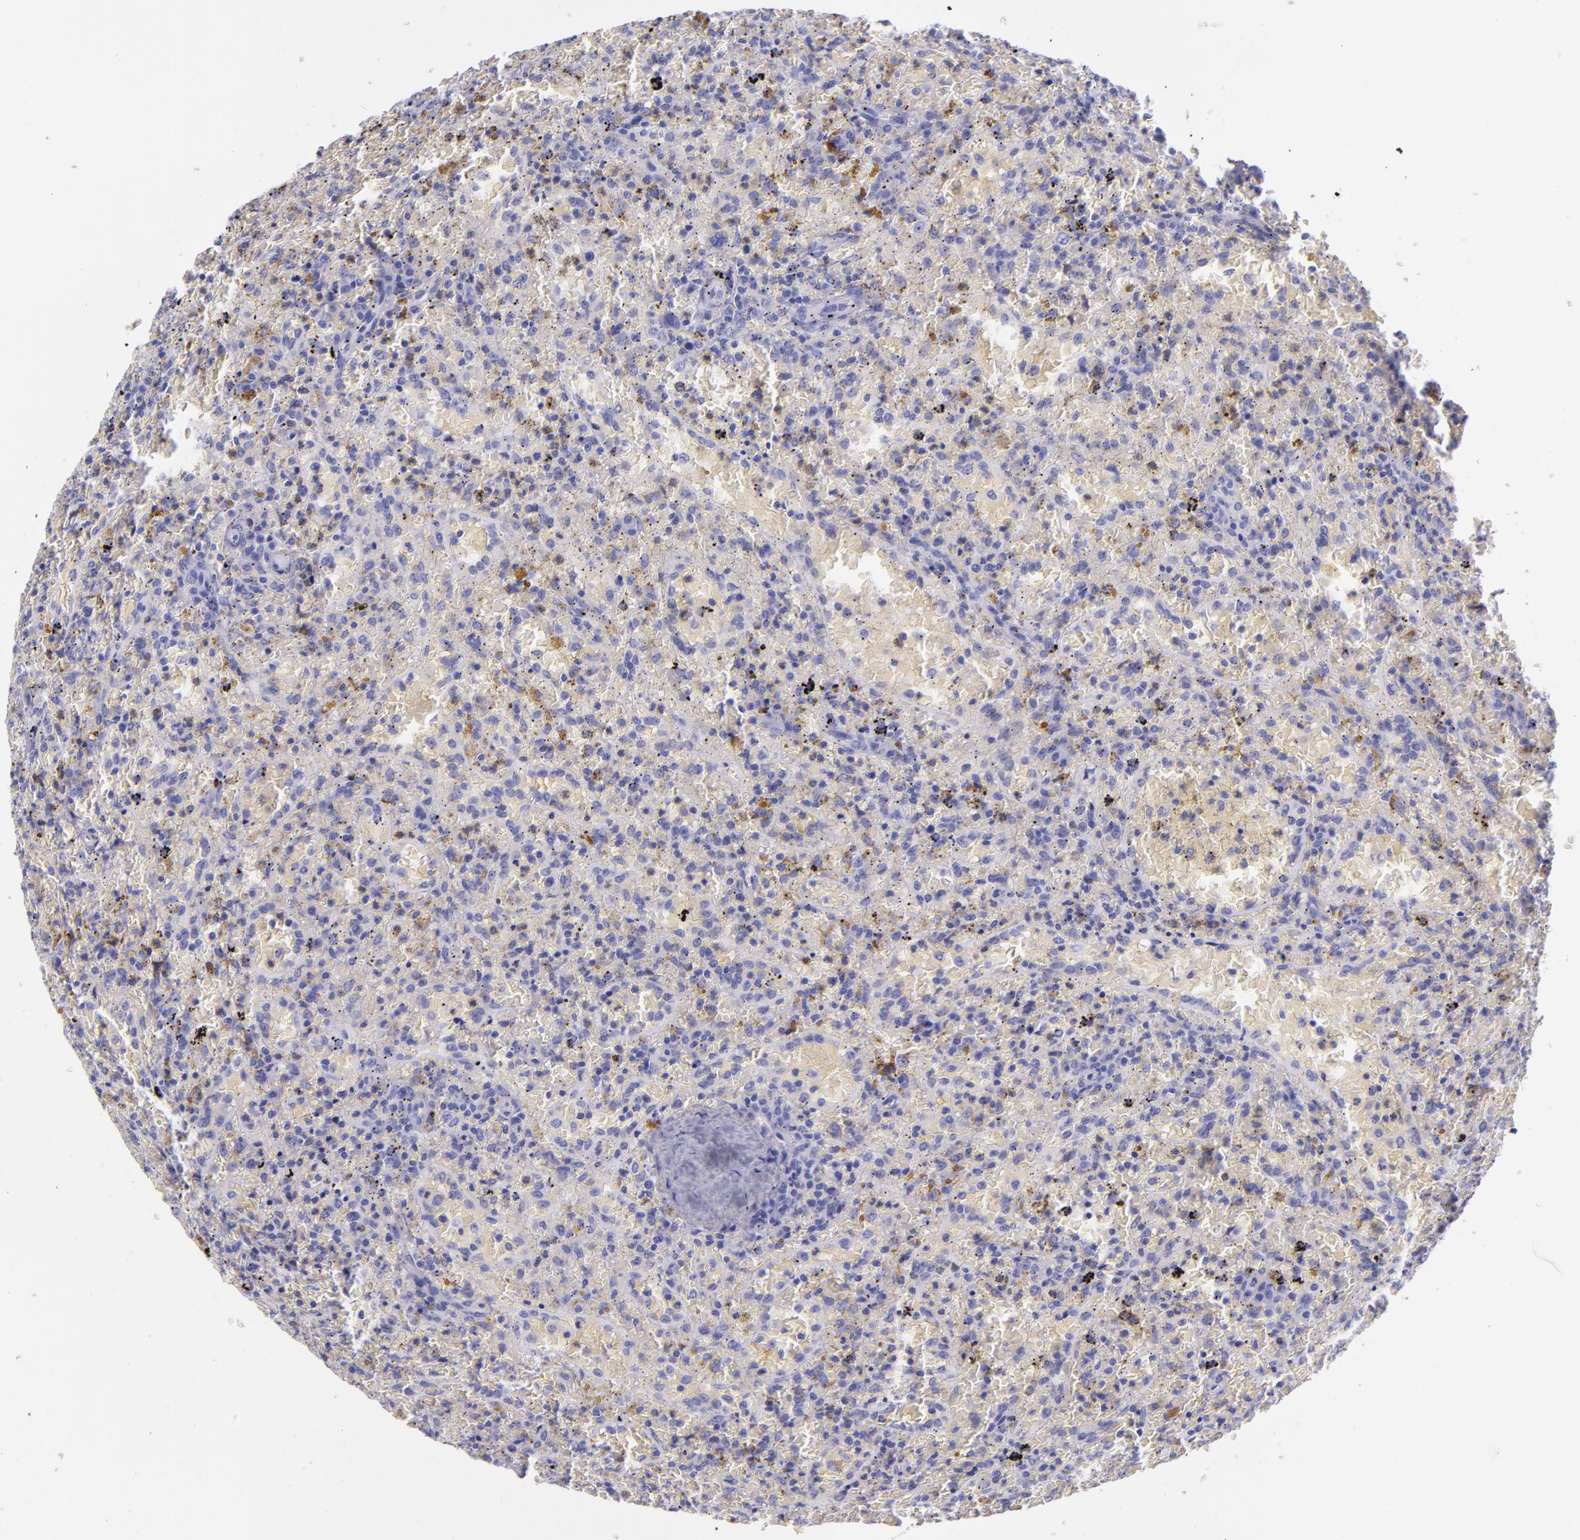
{"staining": {"intensity": "negative", "quantity": "none", "location": "none"}, "tissue": "lymphoma", "cell_type": "Tumor cells", "image_type": "cancer", "snomed": [{"axis": "morphology", "description": "Malignant lymphoma, non-Hodgkin's type, High grade"}, {"axis": "topography", "description": "Spleen"}, {"axis": "topography", "description": "Lymph node"}], "caption": "DAB (3,3'-diaminobenzidine) immunohistochemical staining of human lymphoma shows no significant staining in tumor cells. Brightfield microscopy of immunohistochemistry (IHC) stained with DAB (brown) and hematoxylin (blue), captured at high magnification.", "gene": "SFTPB", "patient": {"sex": "female", "age": 70}}